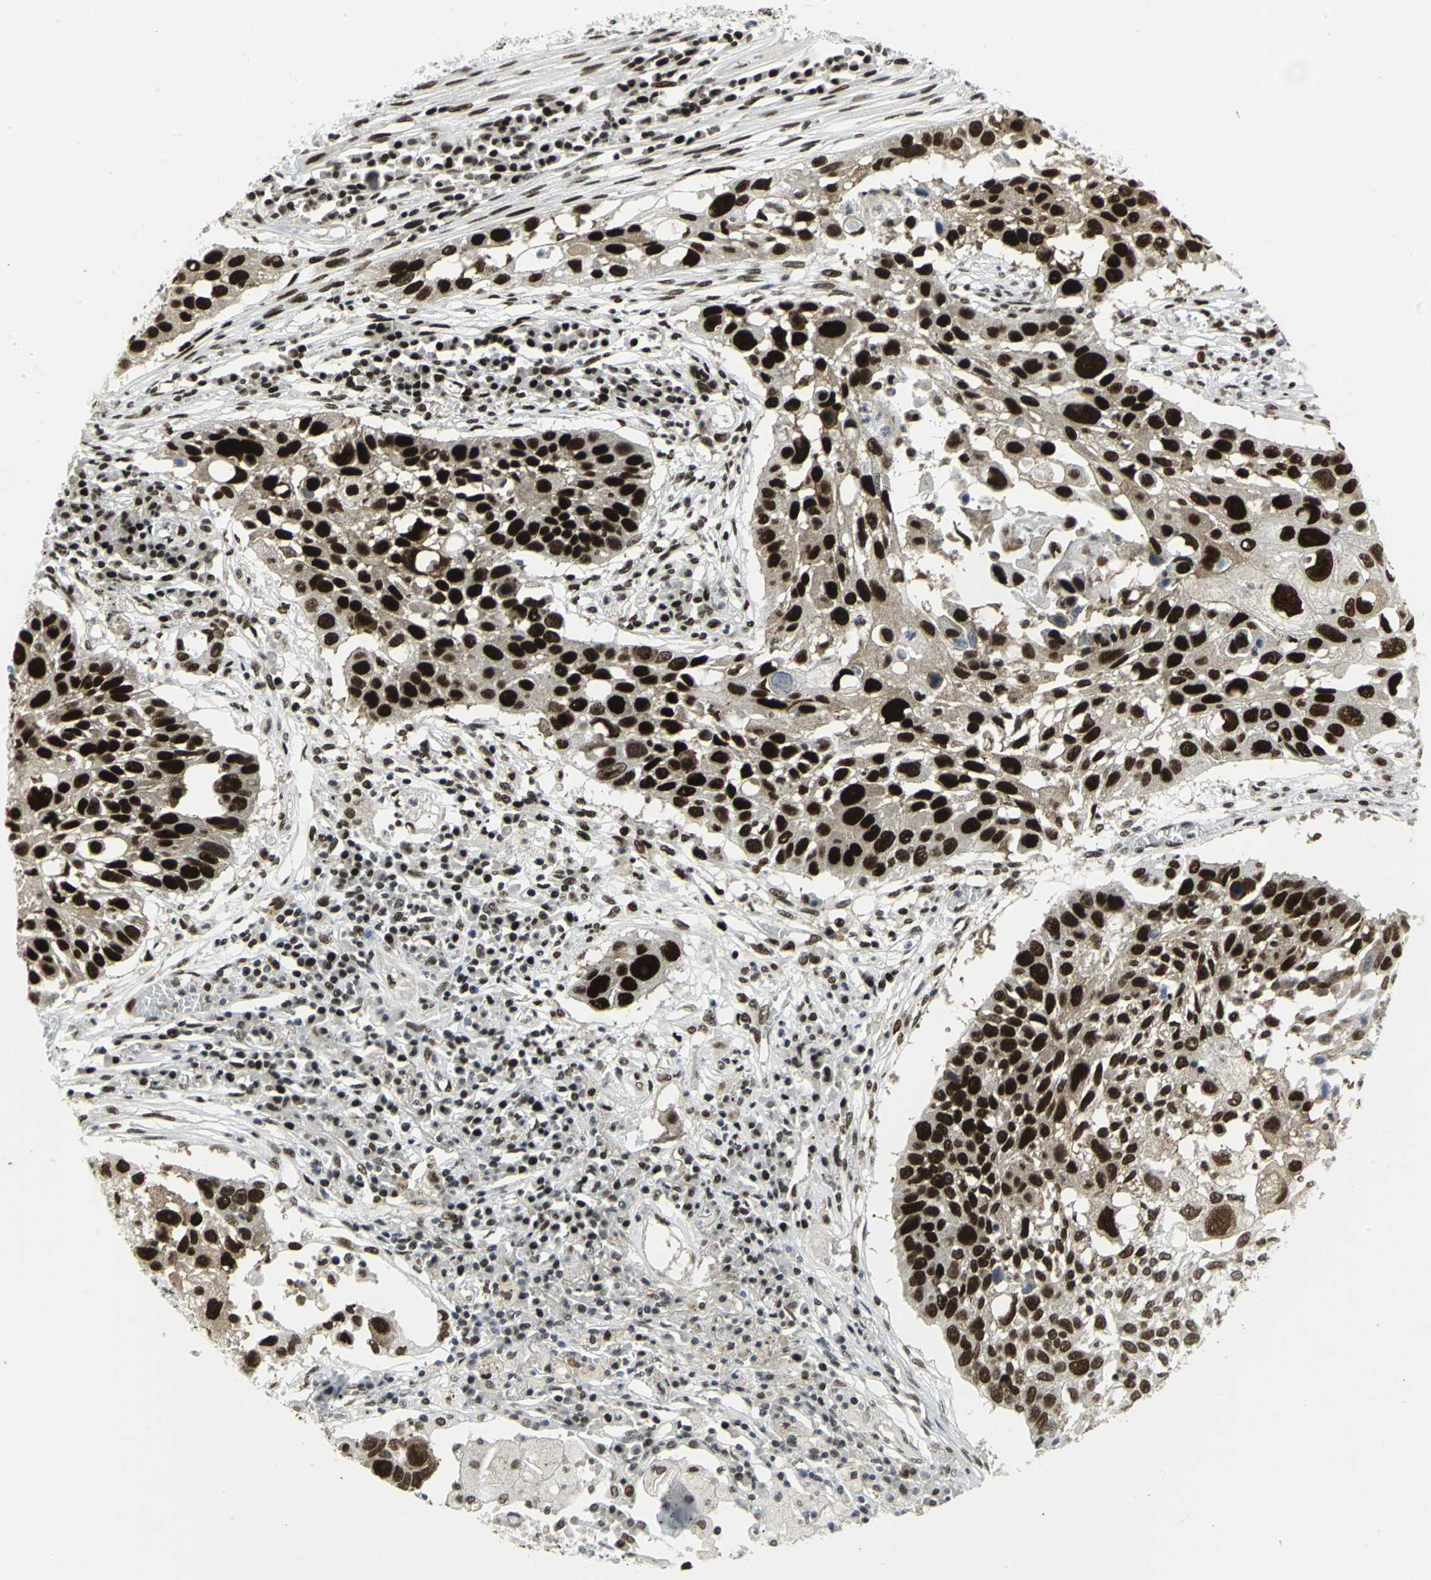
{"staining": {"intensity": "strong", "quantity": ">75%", "location": "nuclear"}, "tissue": "lung cancer", "cell_type": "Tumor cells", "image_type": "cancer", "snomed": [{"axis": "morphology", "description": "Squamous cell carcinoma, NOS"}, {"axis": "topography", "description": "Lung"}], "caption": "Lung cancer (squamous cell carcinoma) tissue exhibits strong nuclear expression in approximately >75% of tumor cells, visualized by immunohistochemistry.", "gene": "SMARCA4", "patient": {"sex": "male", "age": 71}}